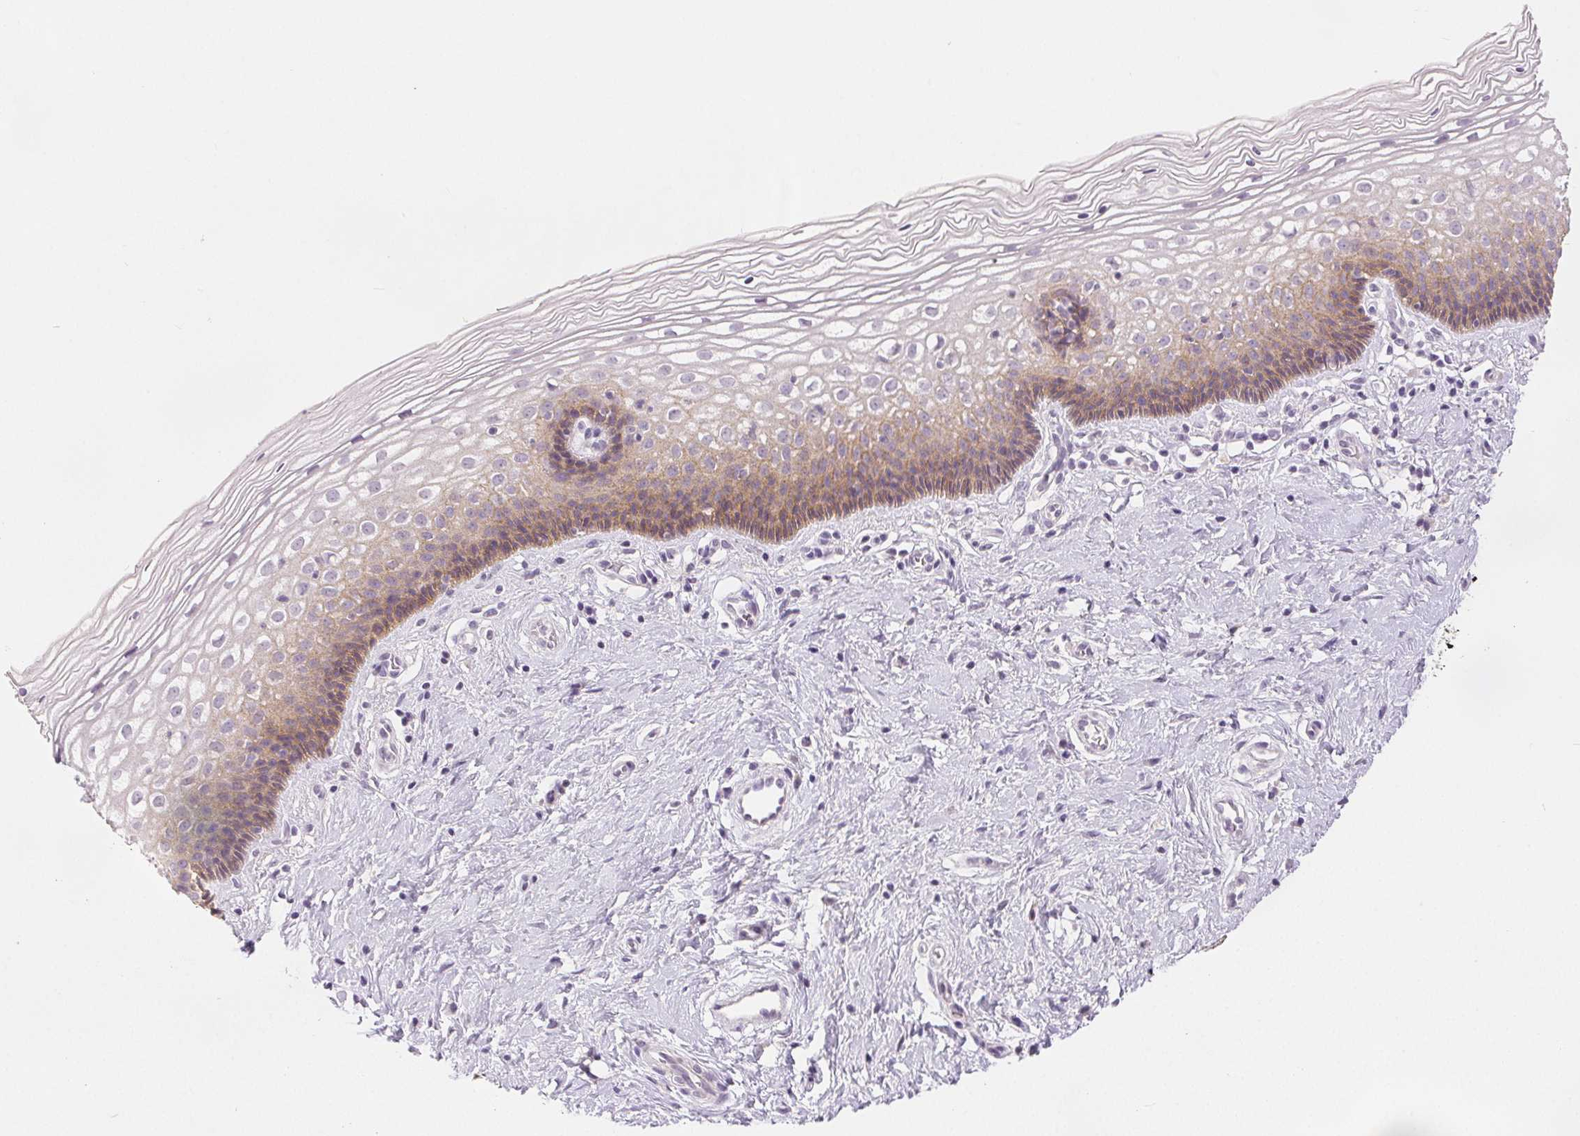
{"staining": {"intensity": "negative", "quantity": "none", "location": "none"}, "tissue": "cervix", "cell_type": "Glandular cells", "image_type": "normal", "snomed": [{"axis": "morphology", "description": "Normal tissue, NOS"}, {"axis": "topography", "description": "Cervix"}], "caption": "Human cervix stained for a protein using IHC demonstrates no staining in glandular cells.", "gene": "CA12", "patient": {"sex": "female", "age": 34}}